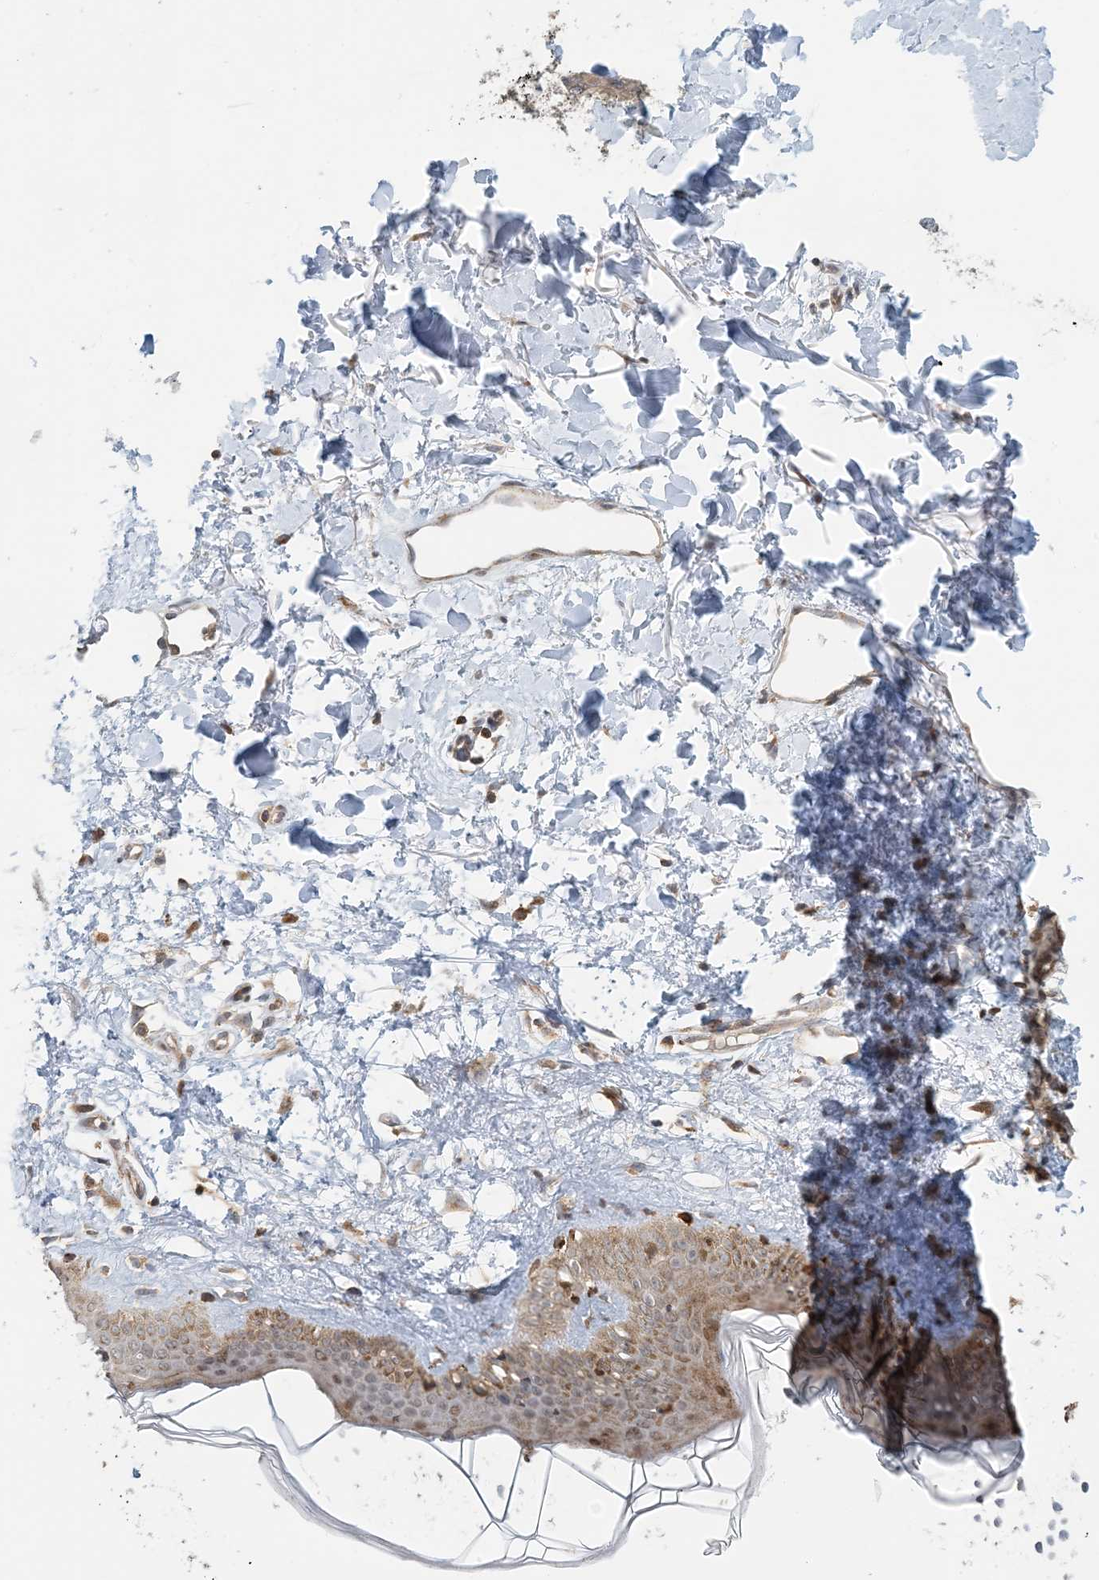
{"staining": {"intensity": "moderate", "quantity": ">75%", "location": "cytoplasmic/membranous"}, "tissue": "skin", "cell_type": "Fibroblasts", "image_type": "normal", "snomed": [{"axis": "morphology", "description": "Normal tissue, NOS"}, {"axis": "topography", "description": "Skin"}], "caption": "The micrograph demonstrates immunohistochemical staining of unremarkable skin. There is moderate cytoplasmic/membranous staining is seen in approximately >75% of fibroblasts. The staining is performed using DAB brown chromogen to label protein expression. The nuclei are counter-stained blue using hematoxylin.", "gene": "ATP13A2", "patient": {"sex": "female", "age": 58}}